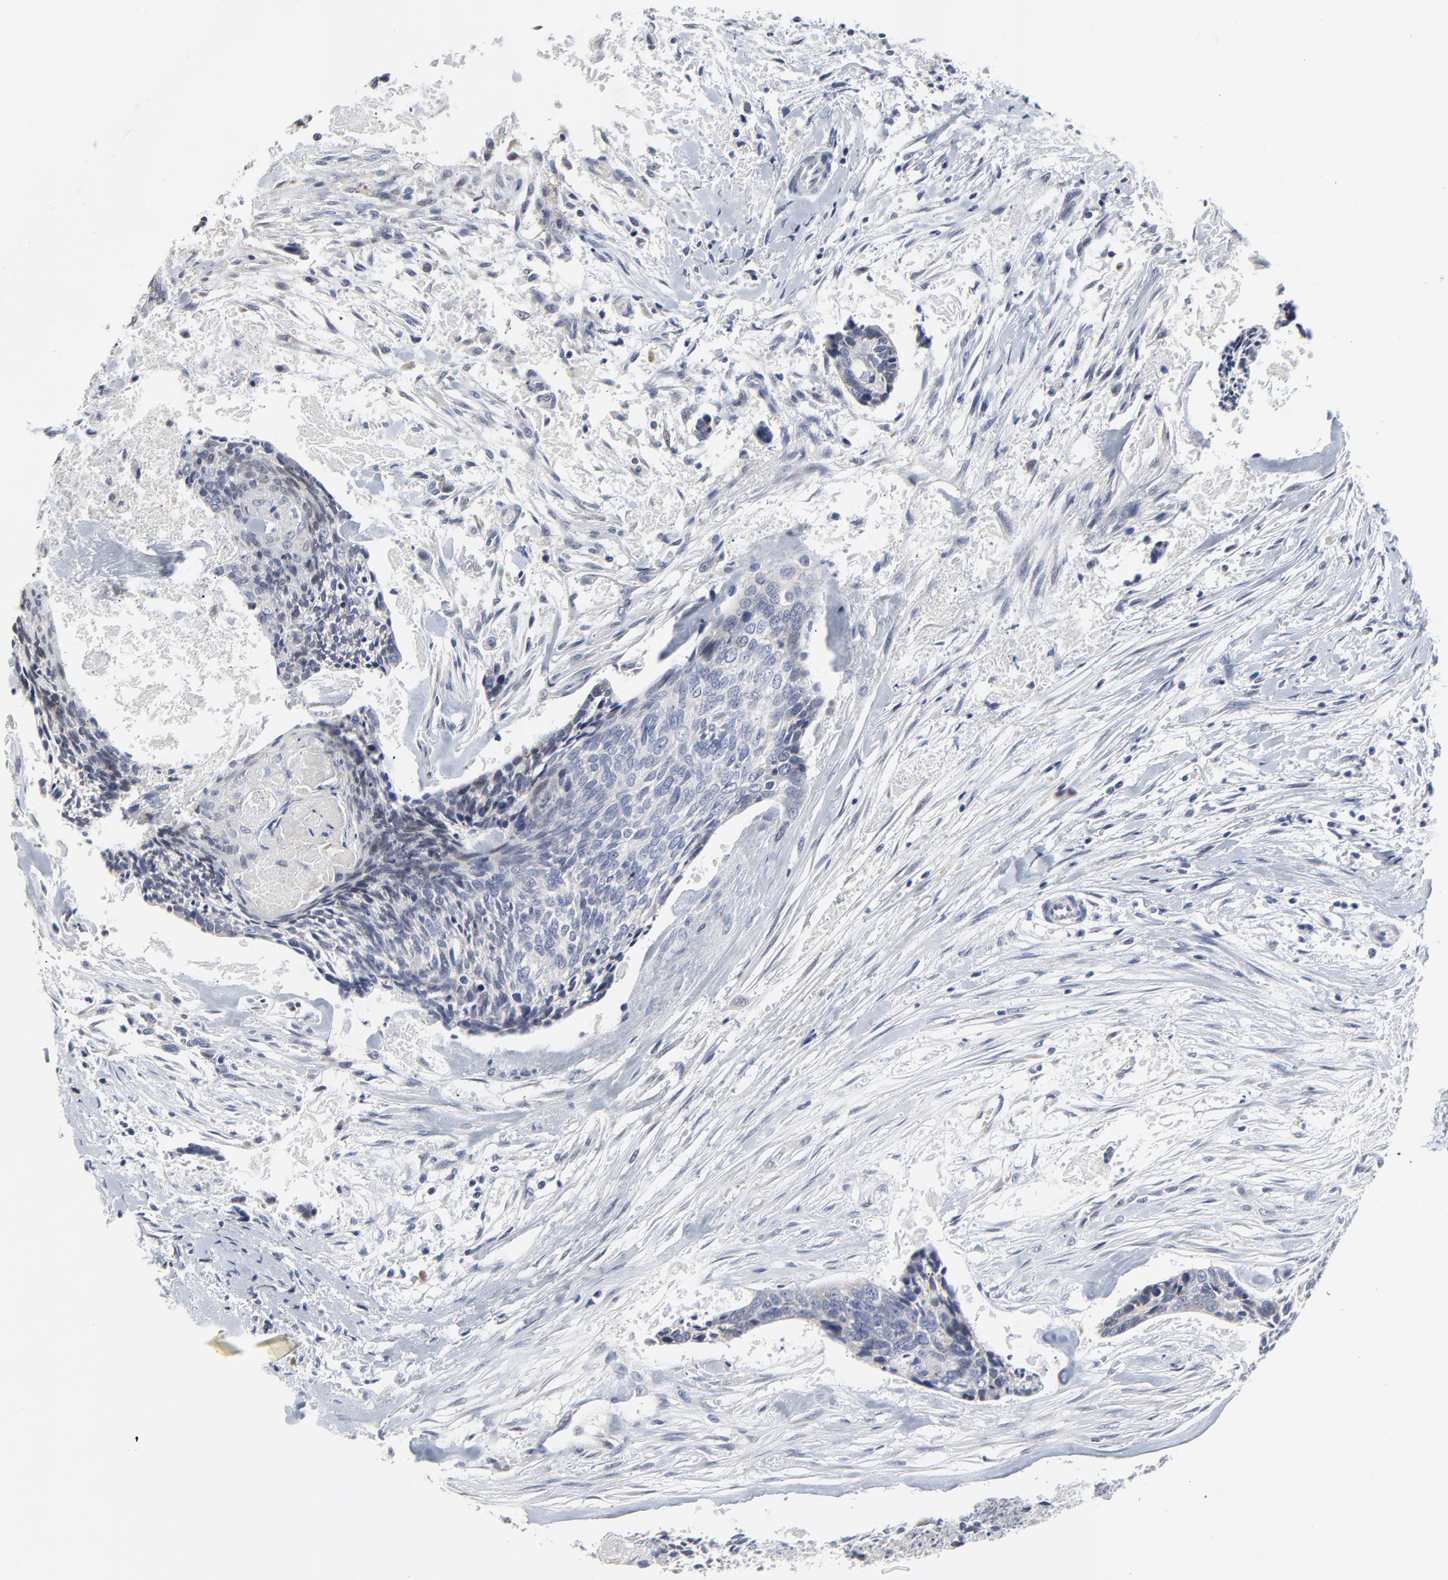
{"staining": {"intensity": "negative", "quantity": "none", "location": "none"}, "tissue": "head and neck cancer", "cell_type": "Tumor cells", "image_type": "cancer", "snomed": [{"axis": "morphology", "description": "Squamous cell carcinoma, NOS"}, {"axis": "topography", "description": "Salivary gland"}, {"axis": "topography", "description": "Head-Neck"}], "caption": "Tumor cells are negative for protein expression in human head and neck cancer (squamous cell carcinoma).", "gene": "NLGN3", "patient": {"sex": "male", "age": 70}}